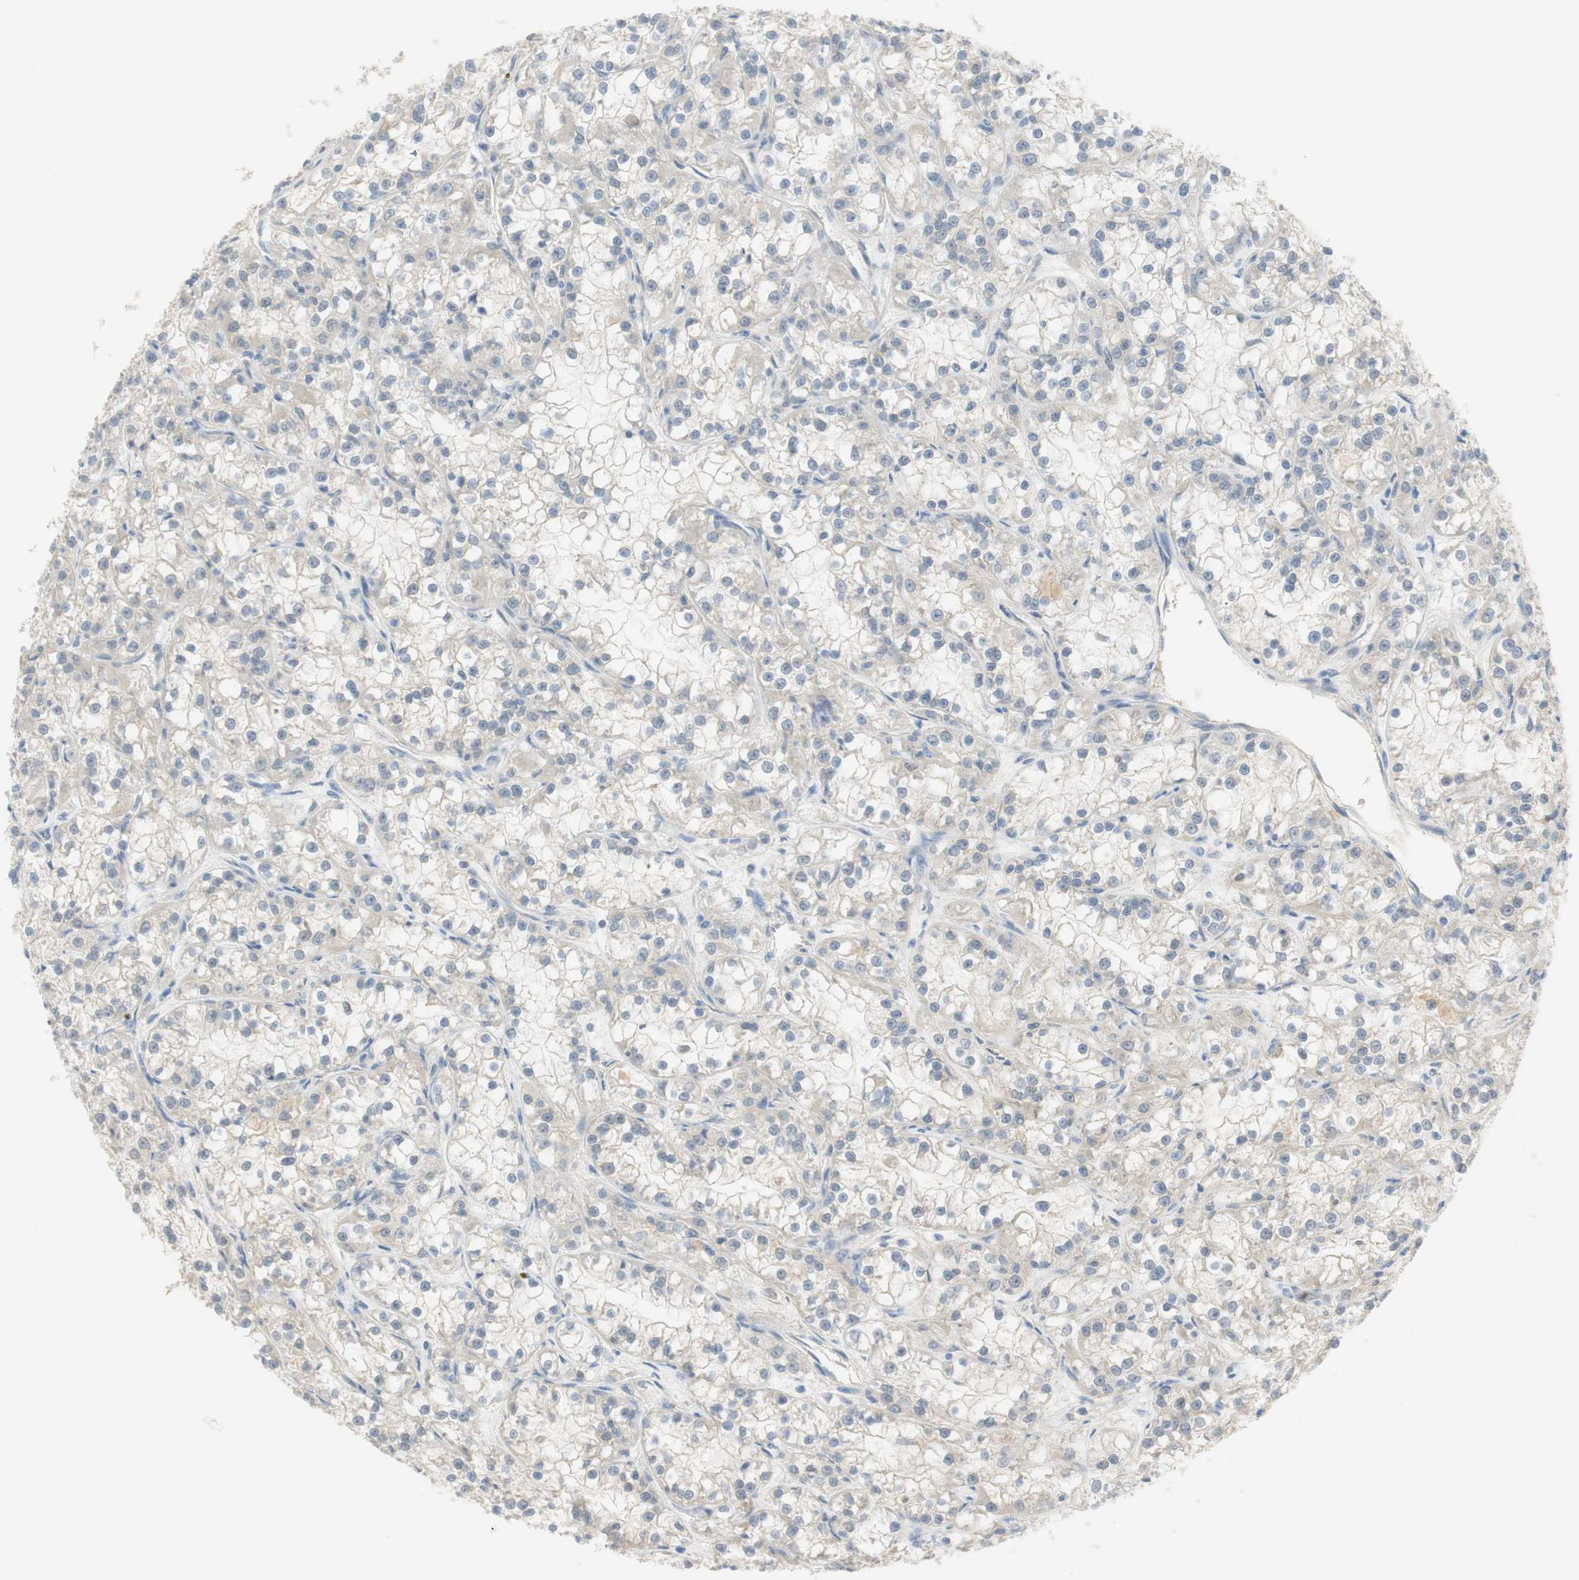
{"staining": {"intensity": "negative", "quantity": "none", "location": "none"}, "tissue": "renal cancer", "cell_type": "Tumor cells", "image_type": "cancer", "snomed": [{"axis": "morphology", "description": "Adenocarcinoma, NOS"}, {"axis": "topography", "description": "Kidney"}], "caption": "Protein analysis of adenocarcinoma (renal) demonstrates no significant positivity in tumor cells.", "gene": "SELENBP1", "patient": {"sex": "female", "age": 52}}